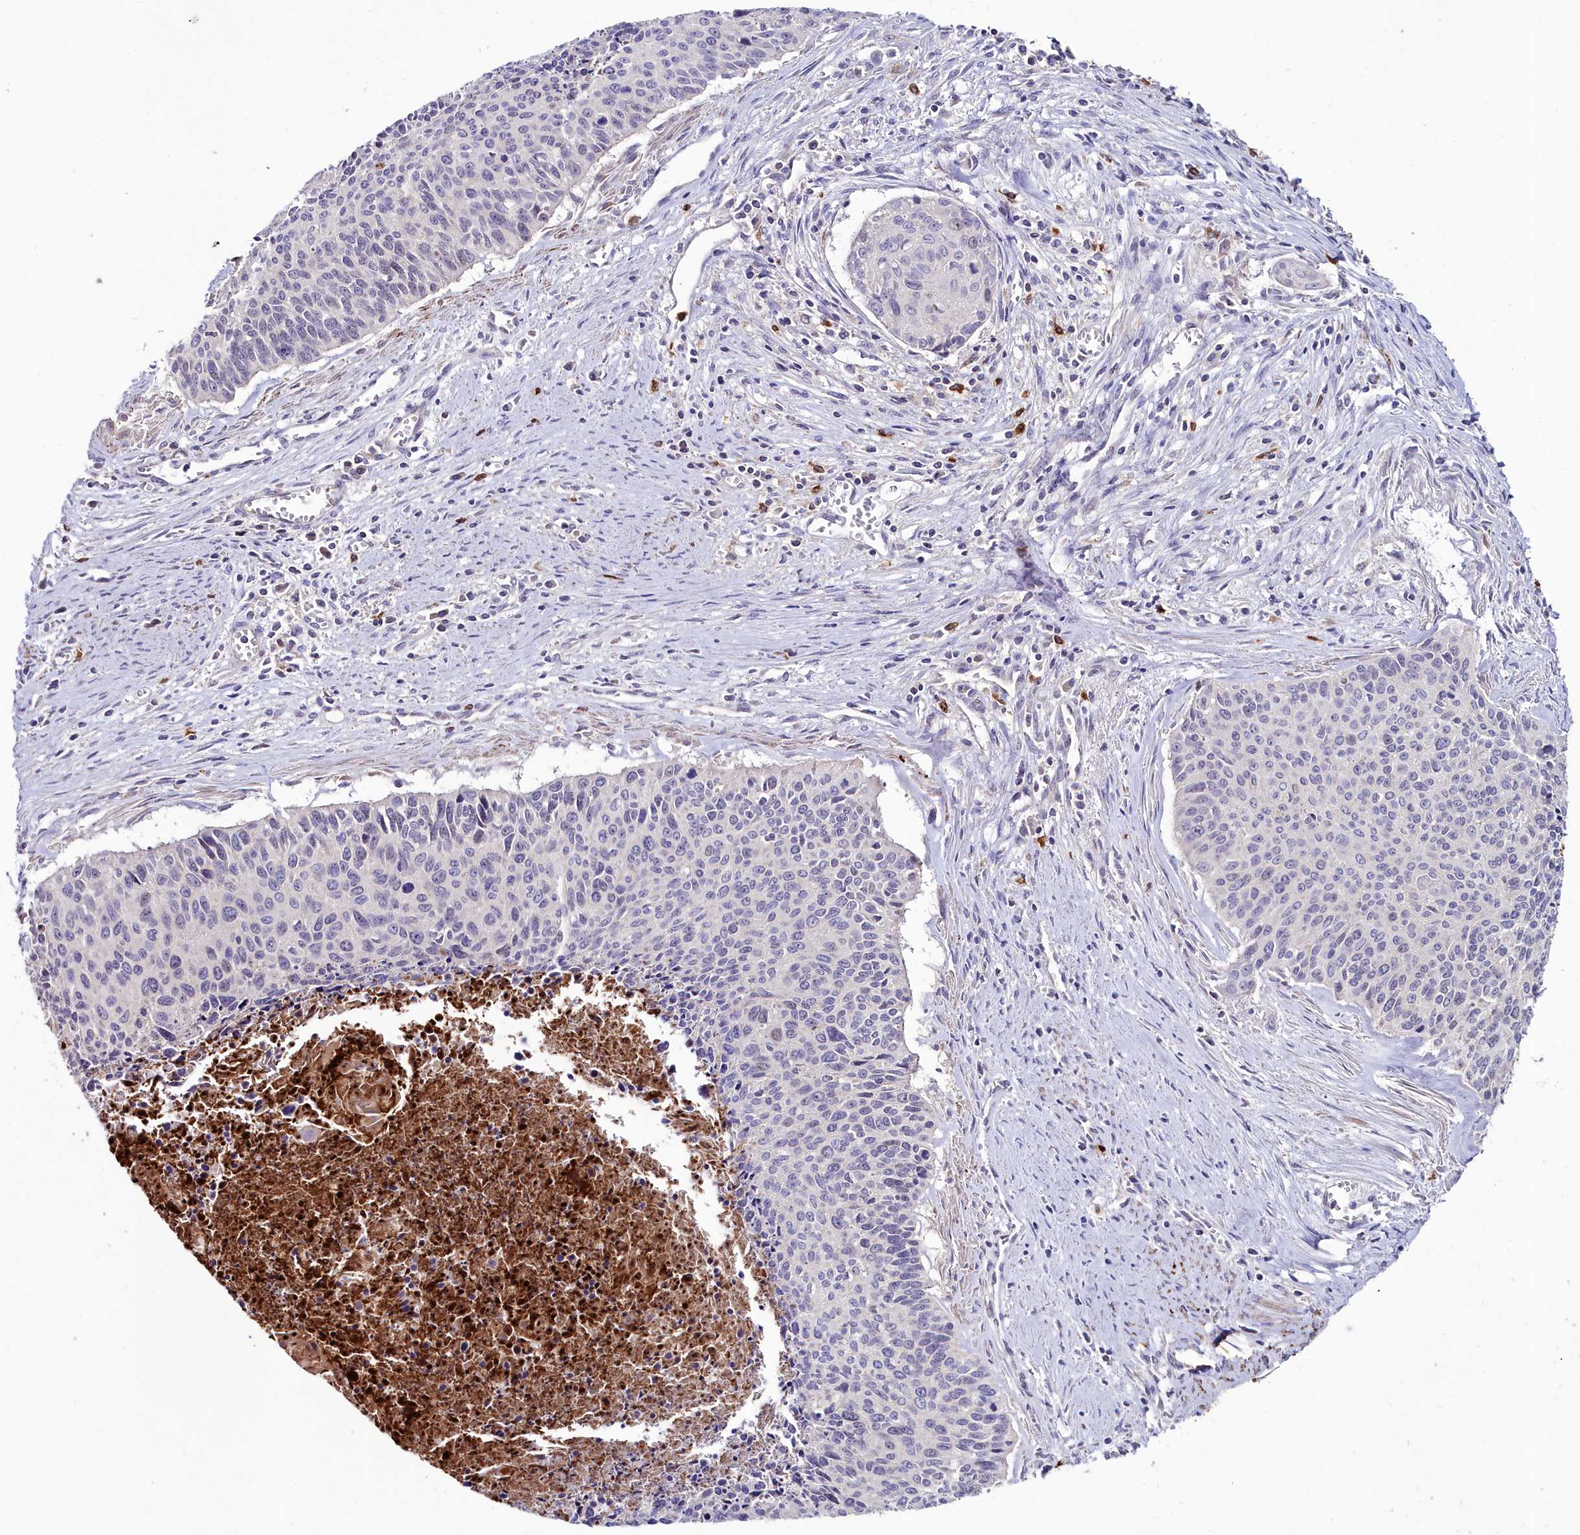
{"staining": {"intensity": "negative", "quantity": "none", "location": "none"}, "tissue": "cervical cancer", "cell_type": "Tumor cells", "image_type": "cancer", "snomed": [{"axis": "morphology", "description": "Squamous cell carcinoma, NOS"}, {"axis": "topography", "description": "Cervix"}], "caption": "Squamous cell carcinoma (cervical) was stained to show a protein in brown. There is no significant staining in tumor cells.", "gene": "AMBRA1", "patient": {"sex": "female", "age": 55}}